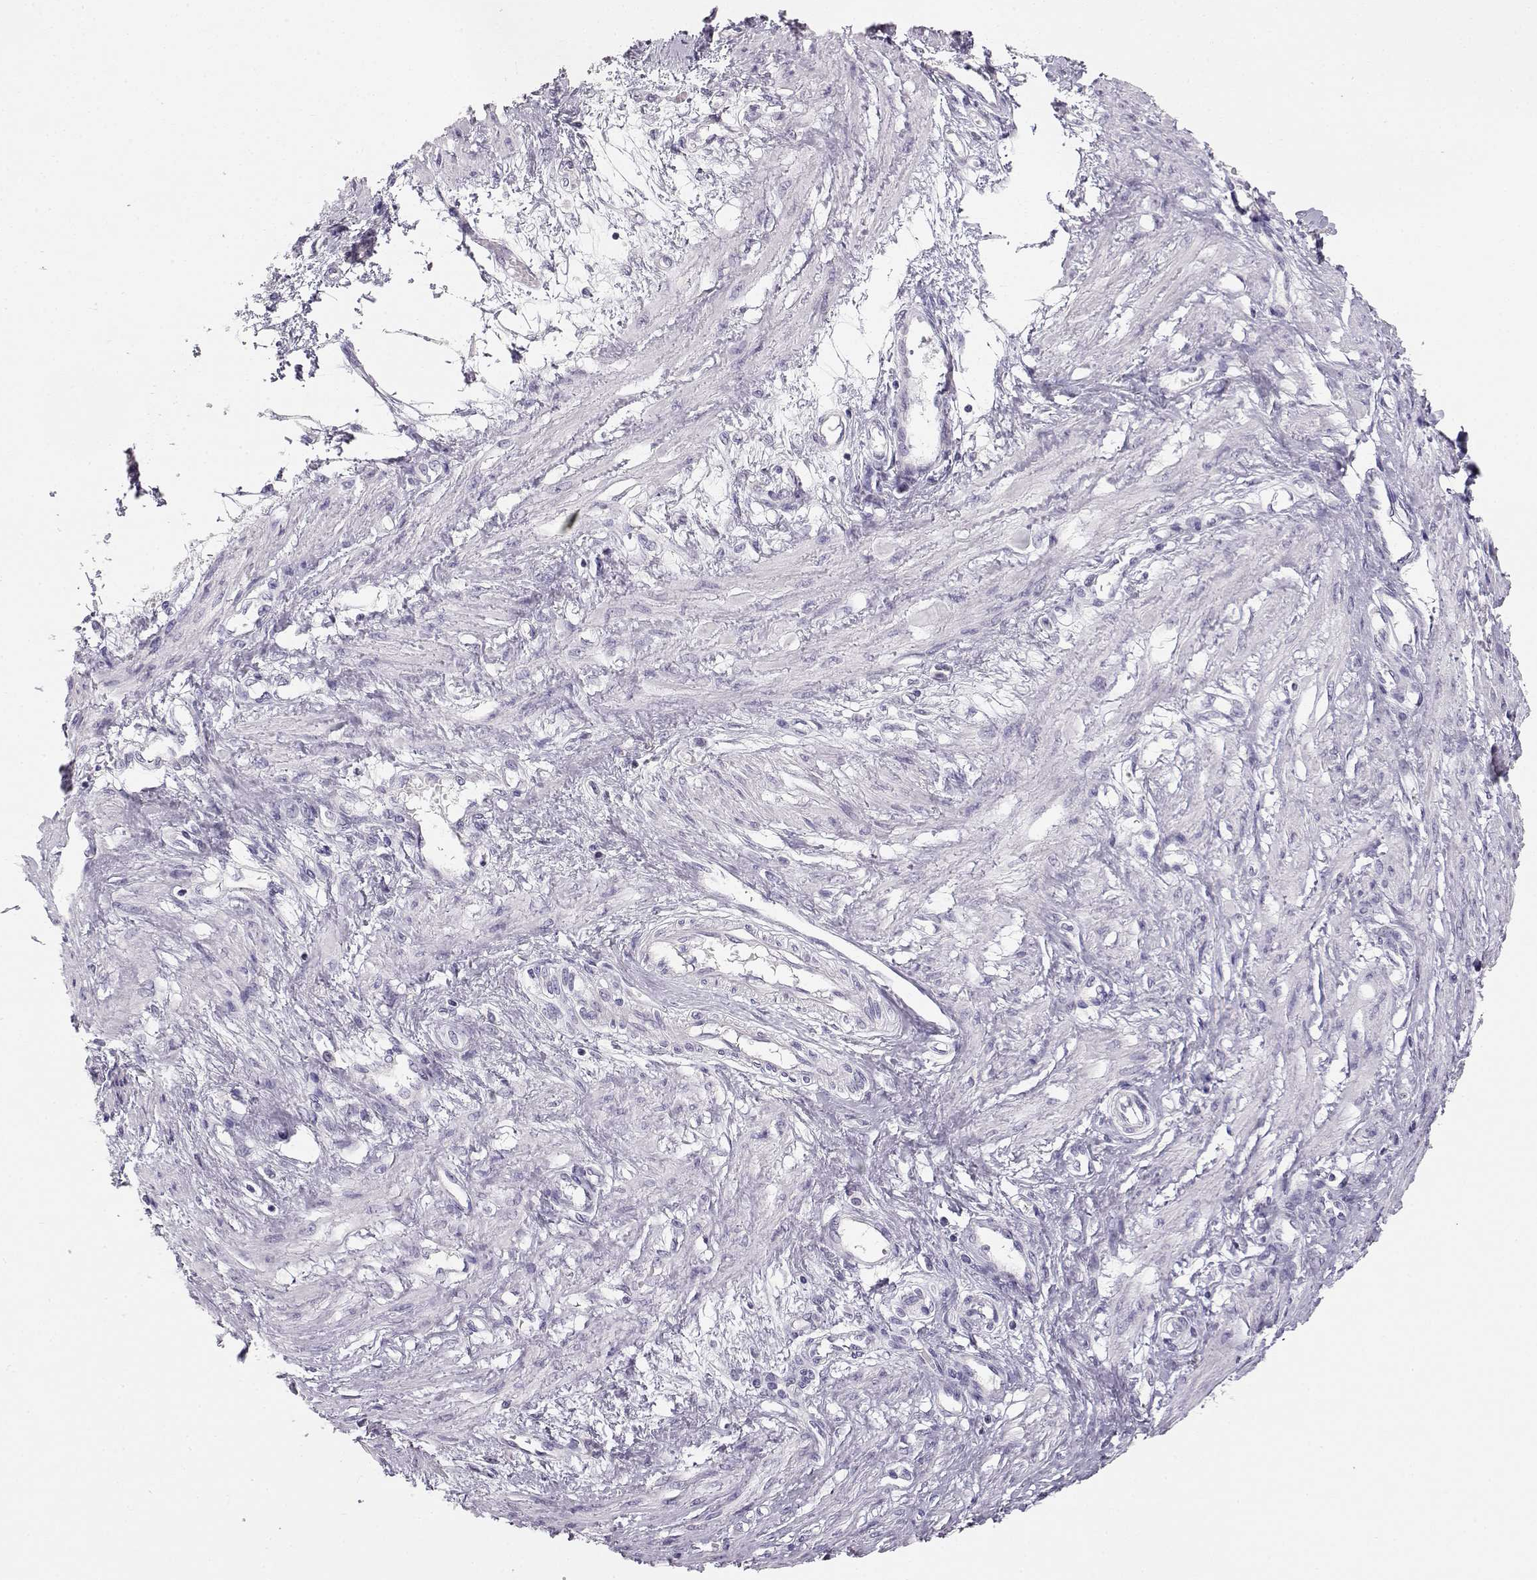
{"staining": {"intensity": "negative", "quantity": "none", "location": "none"}, "tissue": "smooth muscle", "cell_type": "Smooth muscle cells", "image_type": "normal", "snomed": [{"axis": "morphology", "description": "Normal tissue, NOS"}, {"axis": "topography", "description": "Smooth muscle"}, {"axis": "topography", "description": "Uterus"}], "caption": "A histopathology image of smooth muscle stained for a protein reveals no brown staining in smooth muscle cells.", "gene": "NUTM1", "patient": {"sex": "female", "age": 39}}